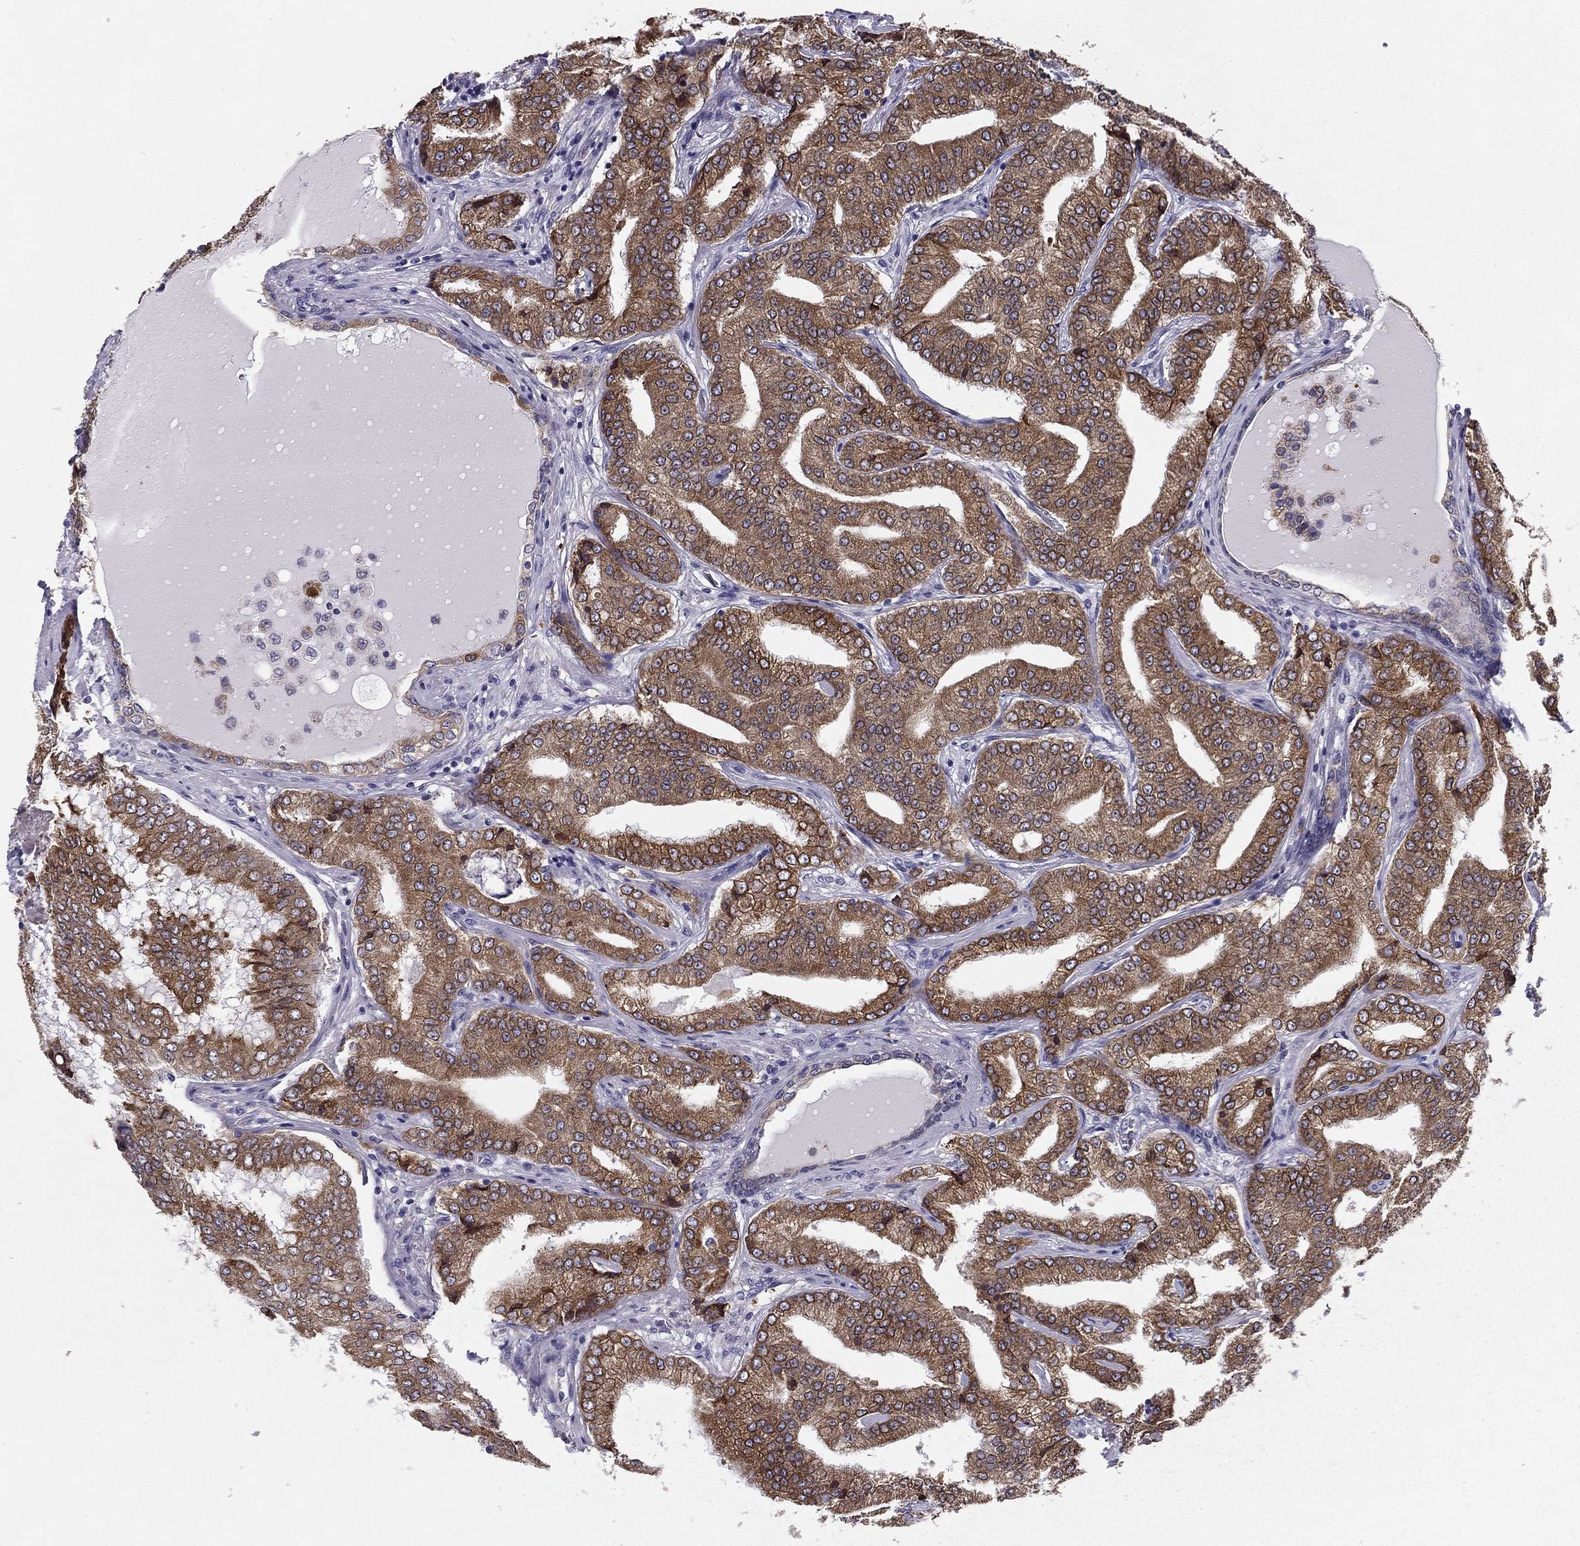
{"staining": {"intensity": "moderate", "quantity": "25%-75%", "location": "cytoplasmic/membranous"}, "tissue": "prostate cancer", "cell_type": "Tumor cells", "image_type": "cancer", "snomed": [{"axis": "morphology", "description": "Adenocarcinoma, NOS"}, {"axis": "topography", "description": "Prostate"}], "caption": "A medium amount of moderate cytoplasmic/membranous positivity is identified in about 25%-75% of tumor cells in prostate adenocarcinoma tissue.", "gene": "TMED3", "patient": {"sex": "male", "age": 65}}